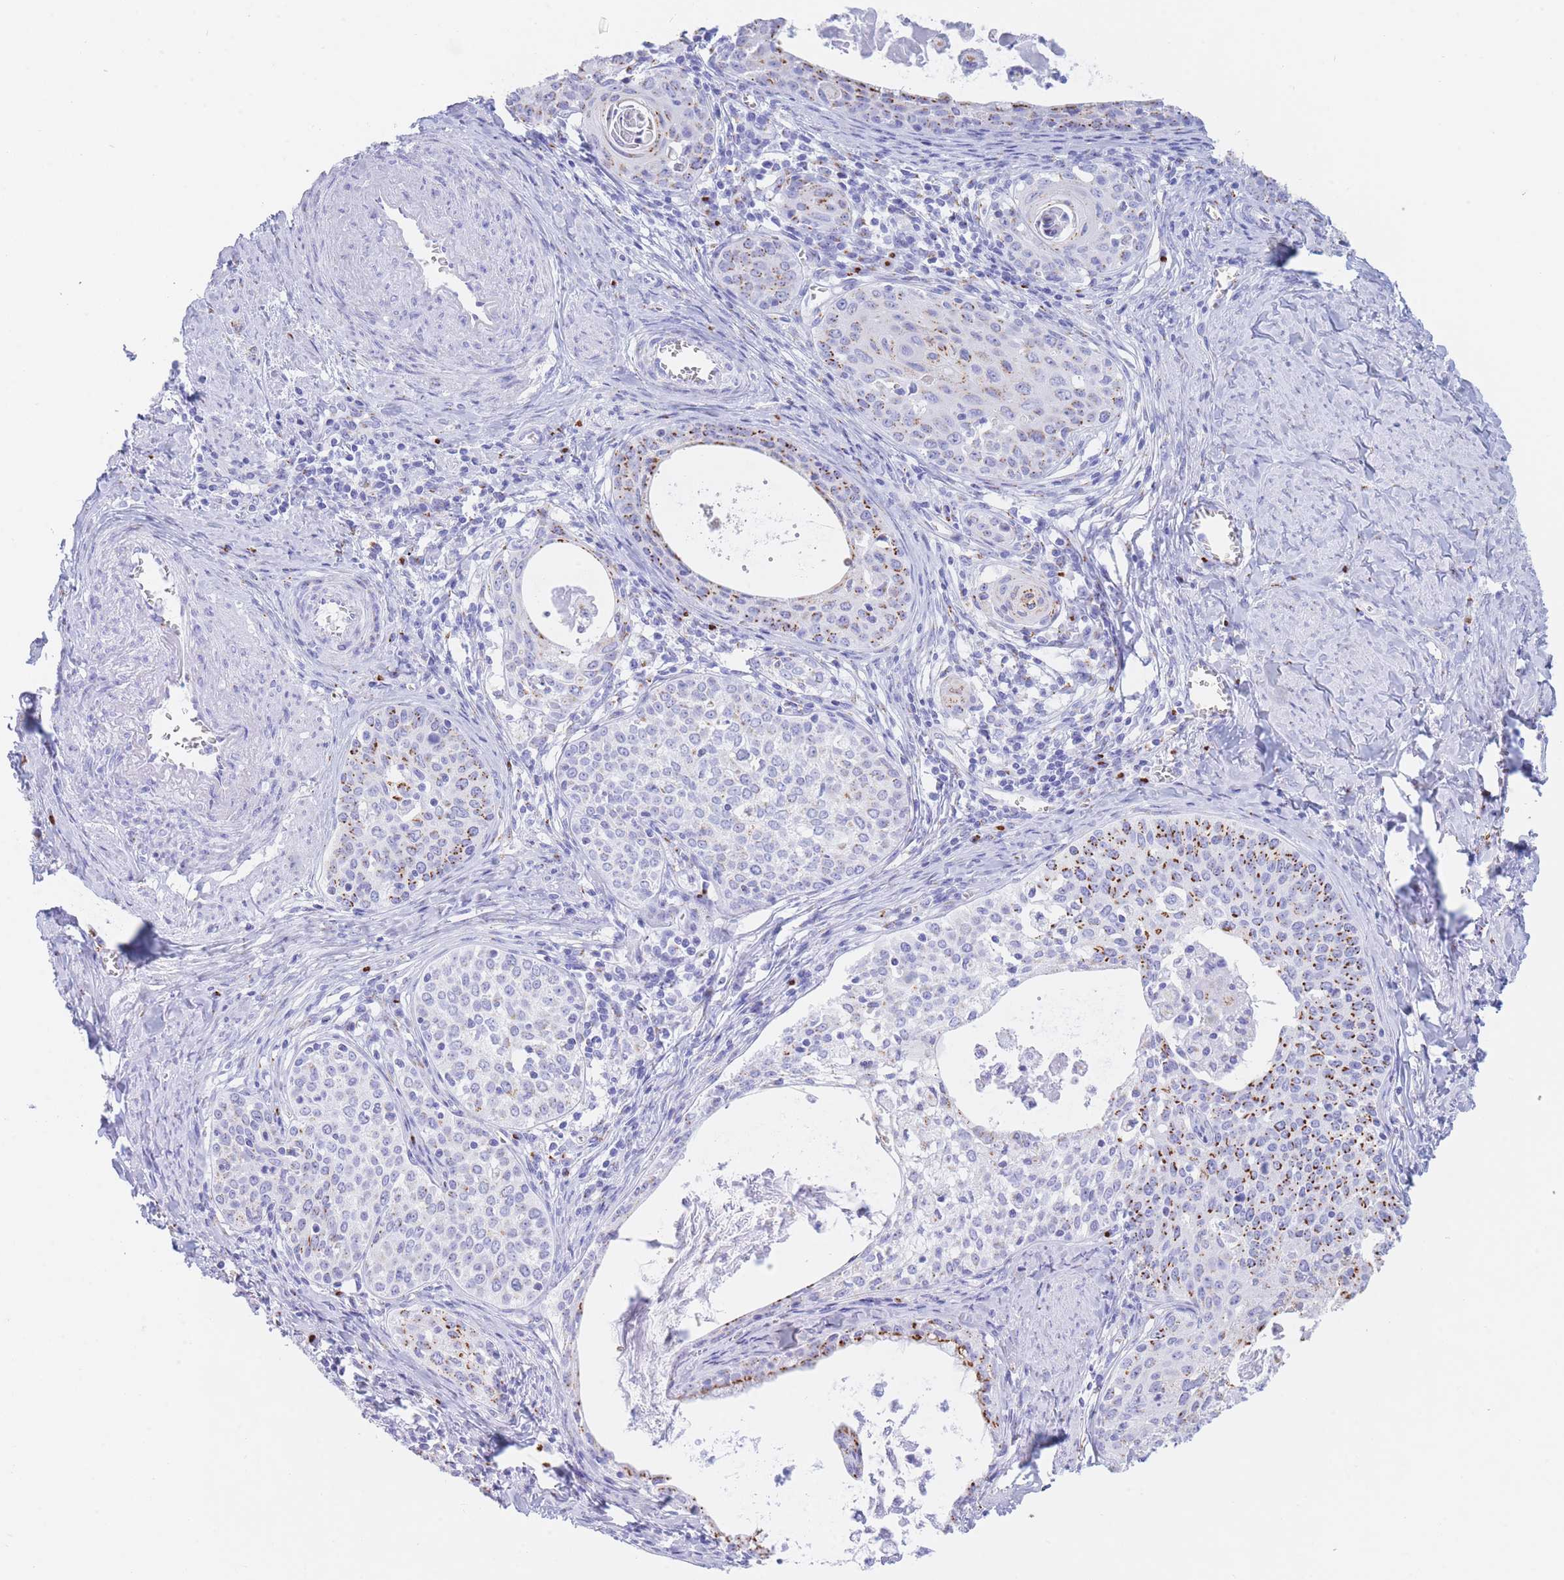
{"staining": {"intensity": "strong", "quantity": "25%-75%", "location": "cytoplasmic/membranous"}, "tissue": "cervical cancer", "cell_type": "Tumor cells", "image_type": "cancer", "snomed": [{"axis": "morphology", "description": "Squamous cell carcinoma, NOS"}, {"axis": "morphology", "description": "Adenocarcinoma, NOS"}, {"axis": "topography", "description": "Cervix"}], "caption": "Adenocarcinoma (cervical) stained for a protein (brown) reveals strong cytoplasmic/membranous positive staining in about 25%-75% of tumor cells.", "gene": "FAM3C", "patient": {"sex": "female", "age": 52}}